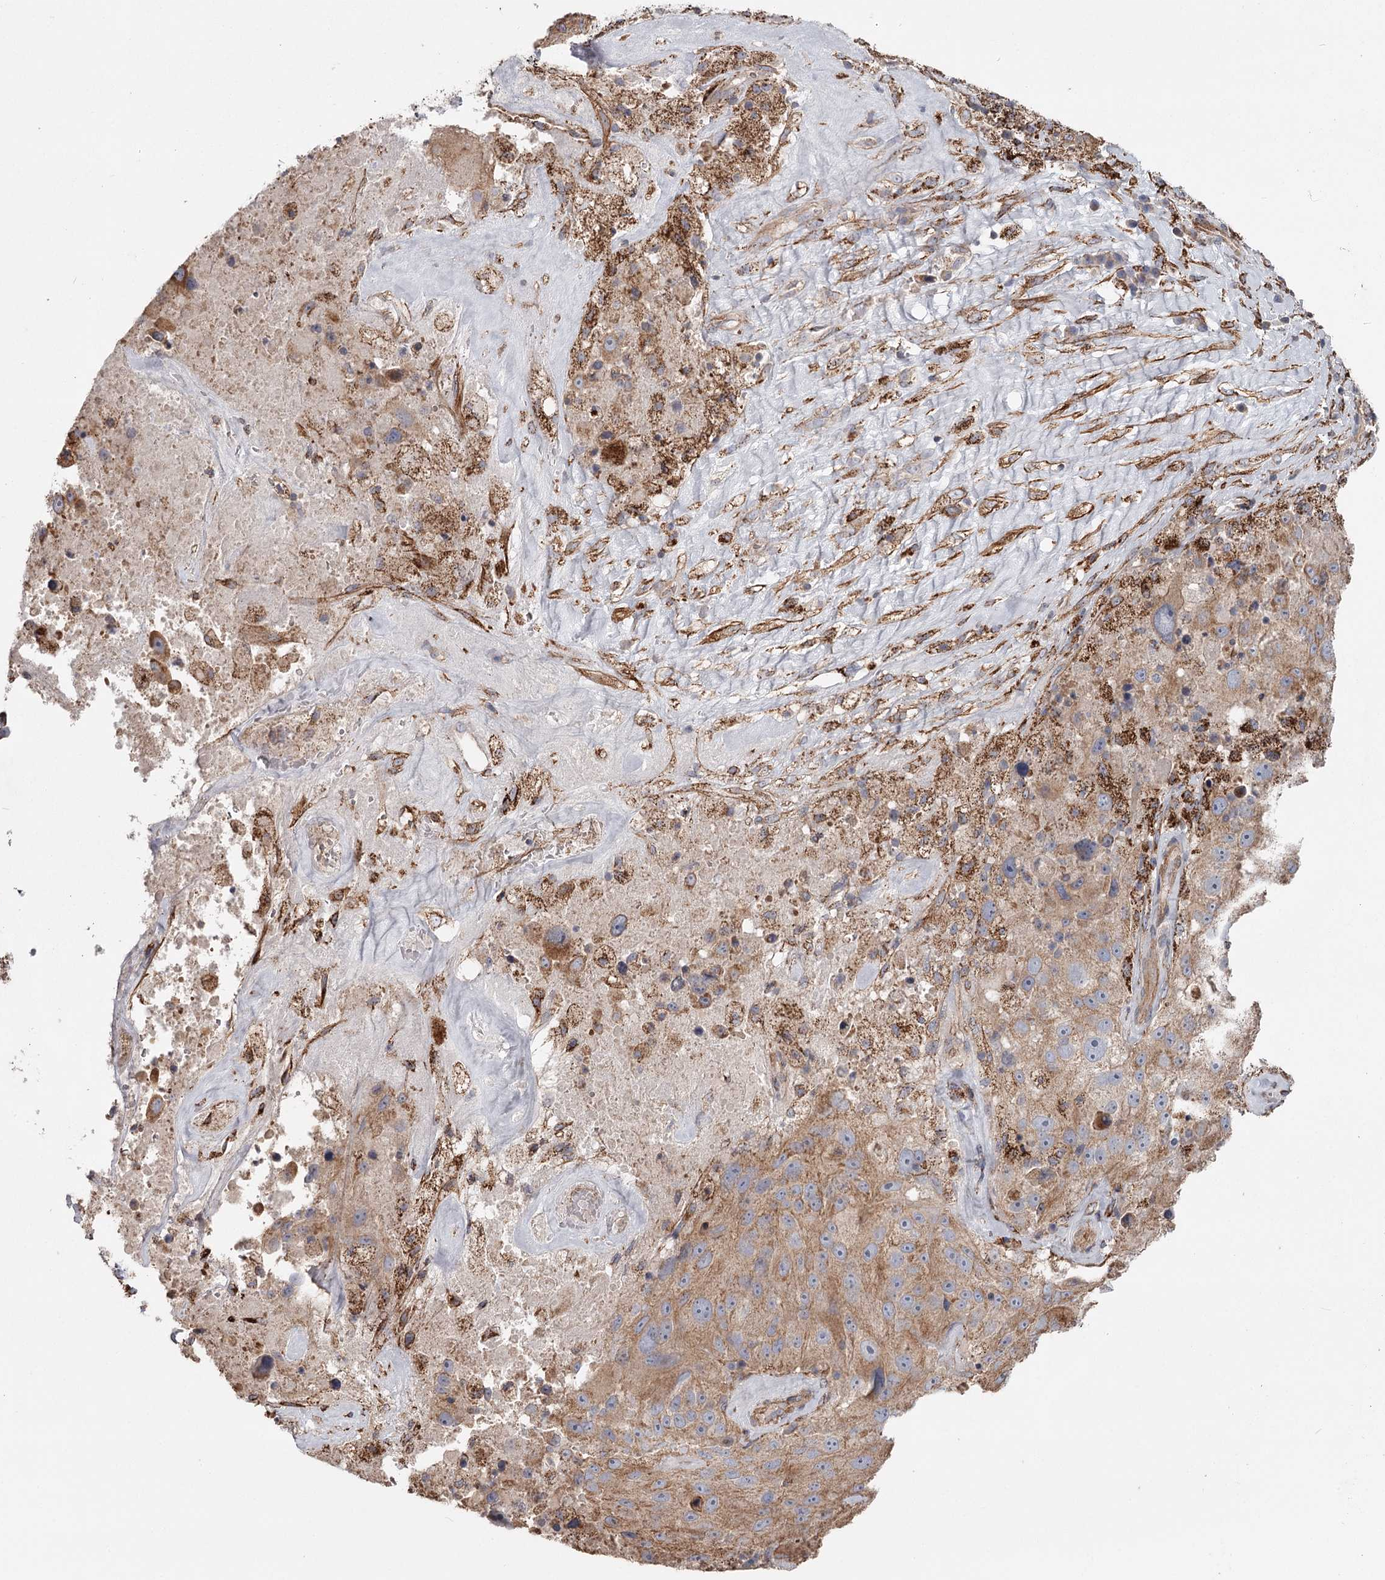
{"staining": {"intensity": "moderate", "quantity": ">75%", "location": "cytoplasmic/membranous"}, "tissue": "melanoma", "cell_type": "Tumor cells", "image_type": "cancer", "snomed": [{"axis": "morphology", "description": "Malignant melanoma, Metastatic site"}, {"axis": "topography", "description": "Lymph node"}], "caption": "High-magnification brightfield microscopy of melanoma stained with DAB (brown) and counterstained with hematoxylin (blue). tumor cells exhibit moderate cytoplasmic/membranous staining is identified in approximately>75% of cells. The staining was performed using DAB (3,3'-diaminobenzidine), with brown indicating positive protein expression. Nuclei are stained blue with hematoxylin.", "gene": "DHRS9", "patient": {"sex": "male", "age": 62}}